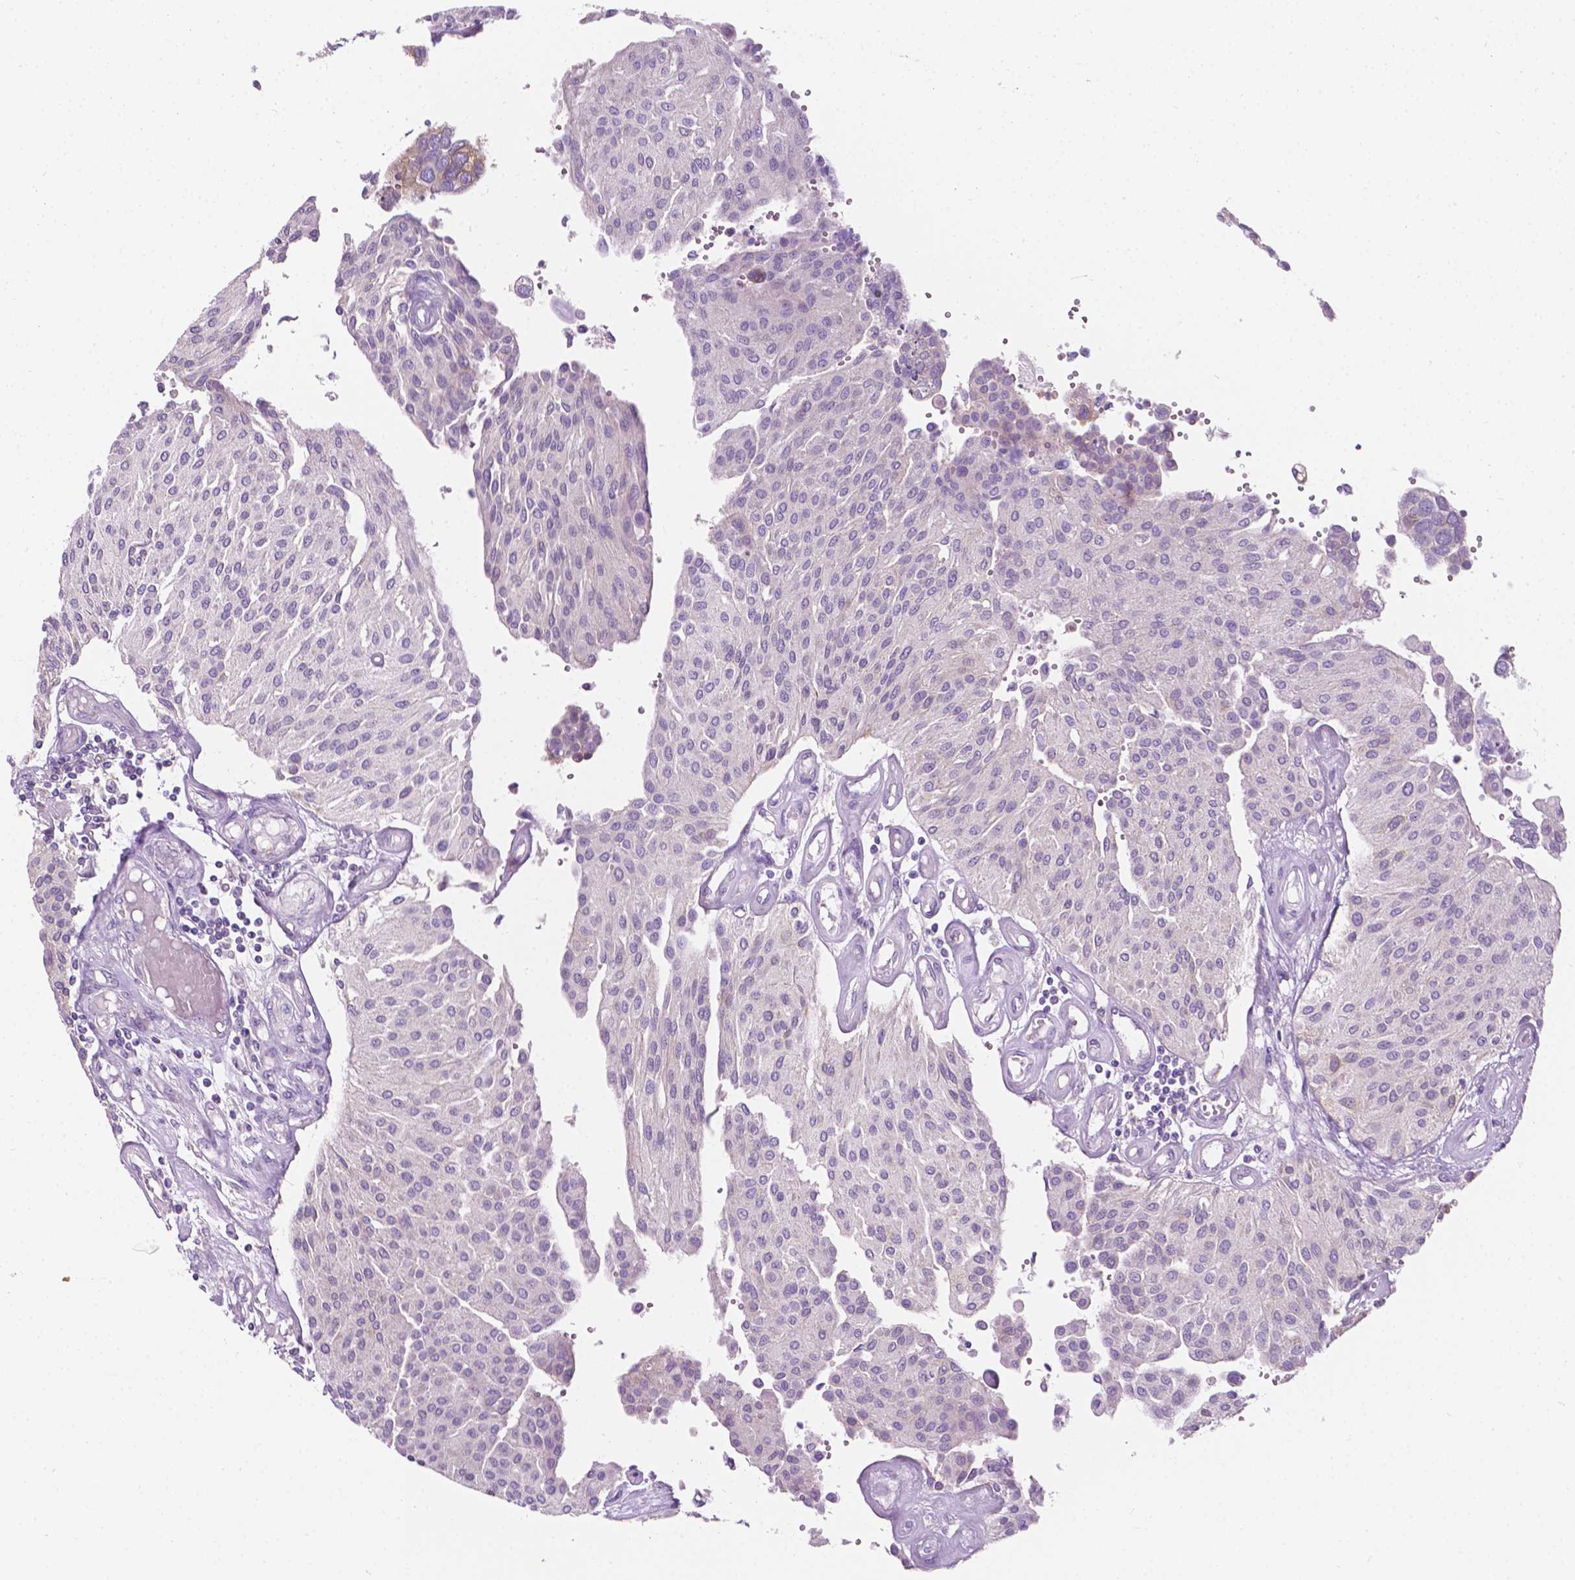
{"staining": {"intensity": "negative", "quantity": "none", "location": "none"}, "tissue": "urothelial cancer", "cell_type": "Tumor cells", "image_type": "cancer", "snomed": [{"axis": "morphology", "description": "Urothelial carcinoma, NOS"}, {"axis": "topography", "description": "Urinary bladder"}], "caption": "There is no significant expression in tumor cells of transitional cell carcinoma.", "gene": "NOS1AP", "patient": {"sex": "male", "age": 55}}